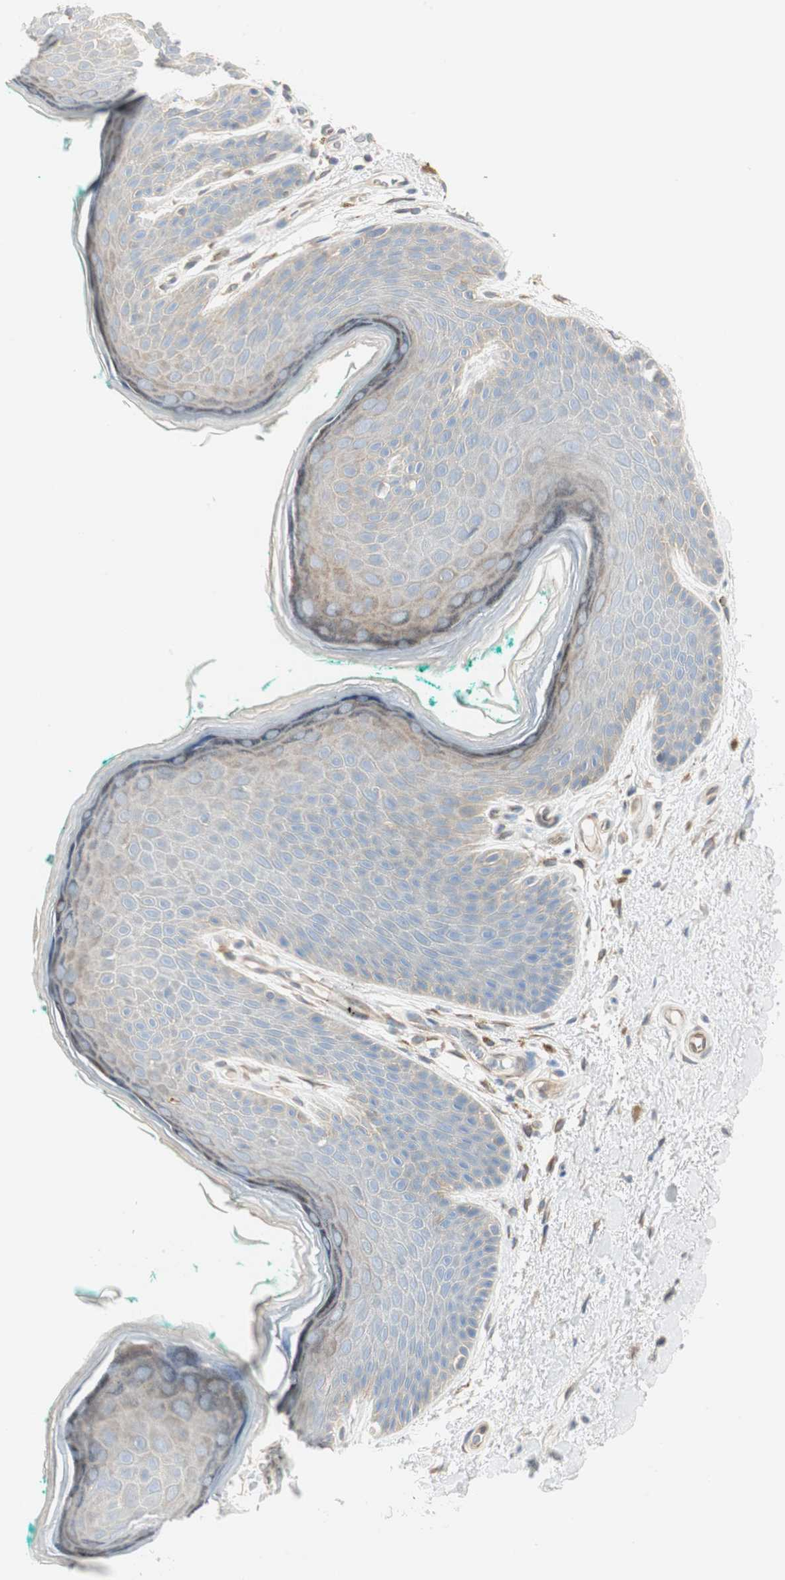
{"staining": {"intensity": "weak", "quantity": "25%-75%", "location": "cytoplasmic/membranous"}, "tissue": "skin", "cell_type": "Epidermal cells", "image_type": "normal", "snomed": [{"axis": "morphology", "description": "Normal tissue, NOS"}, {"axis": "topography", "description": "Anal"}], "caption": "A photomicrograph of skin stained for a protein displays weak cytoplasmic/membranous brown staining in epidermal cells. Immunohistochemistry (ihc) stains the protein of interest in brown and the nuclei are stained blue.", "gene": "CDK3", "patient": {"sex": "male", "age": 74}}